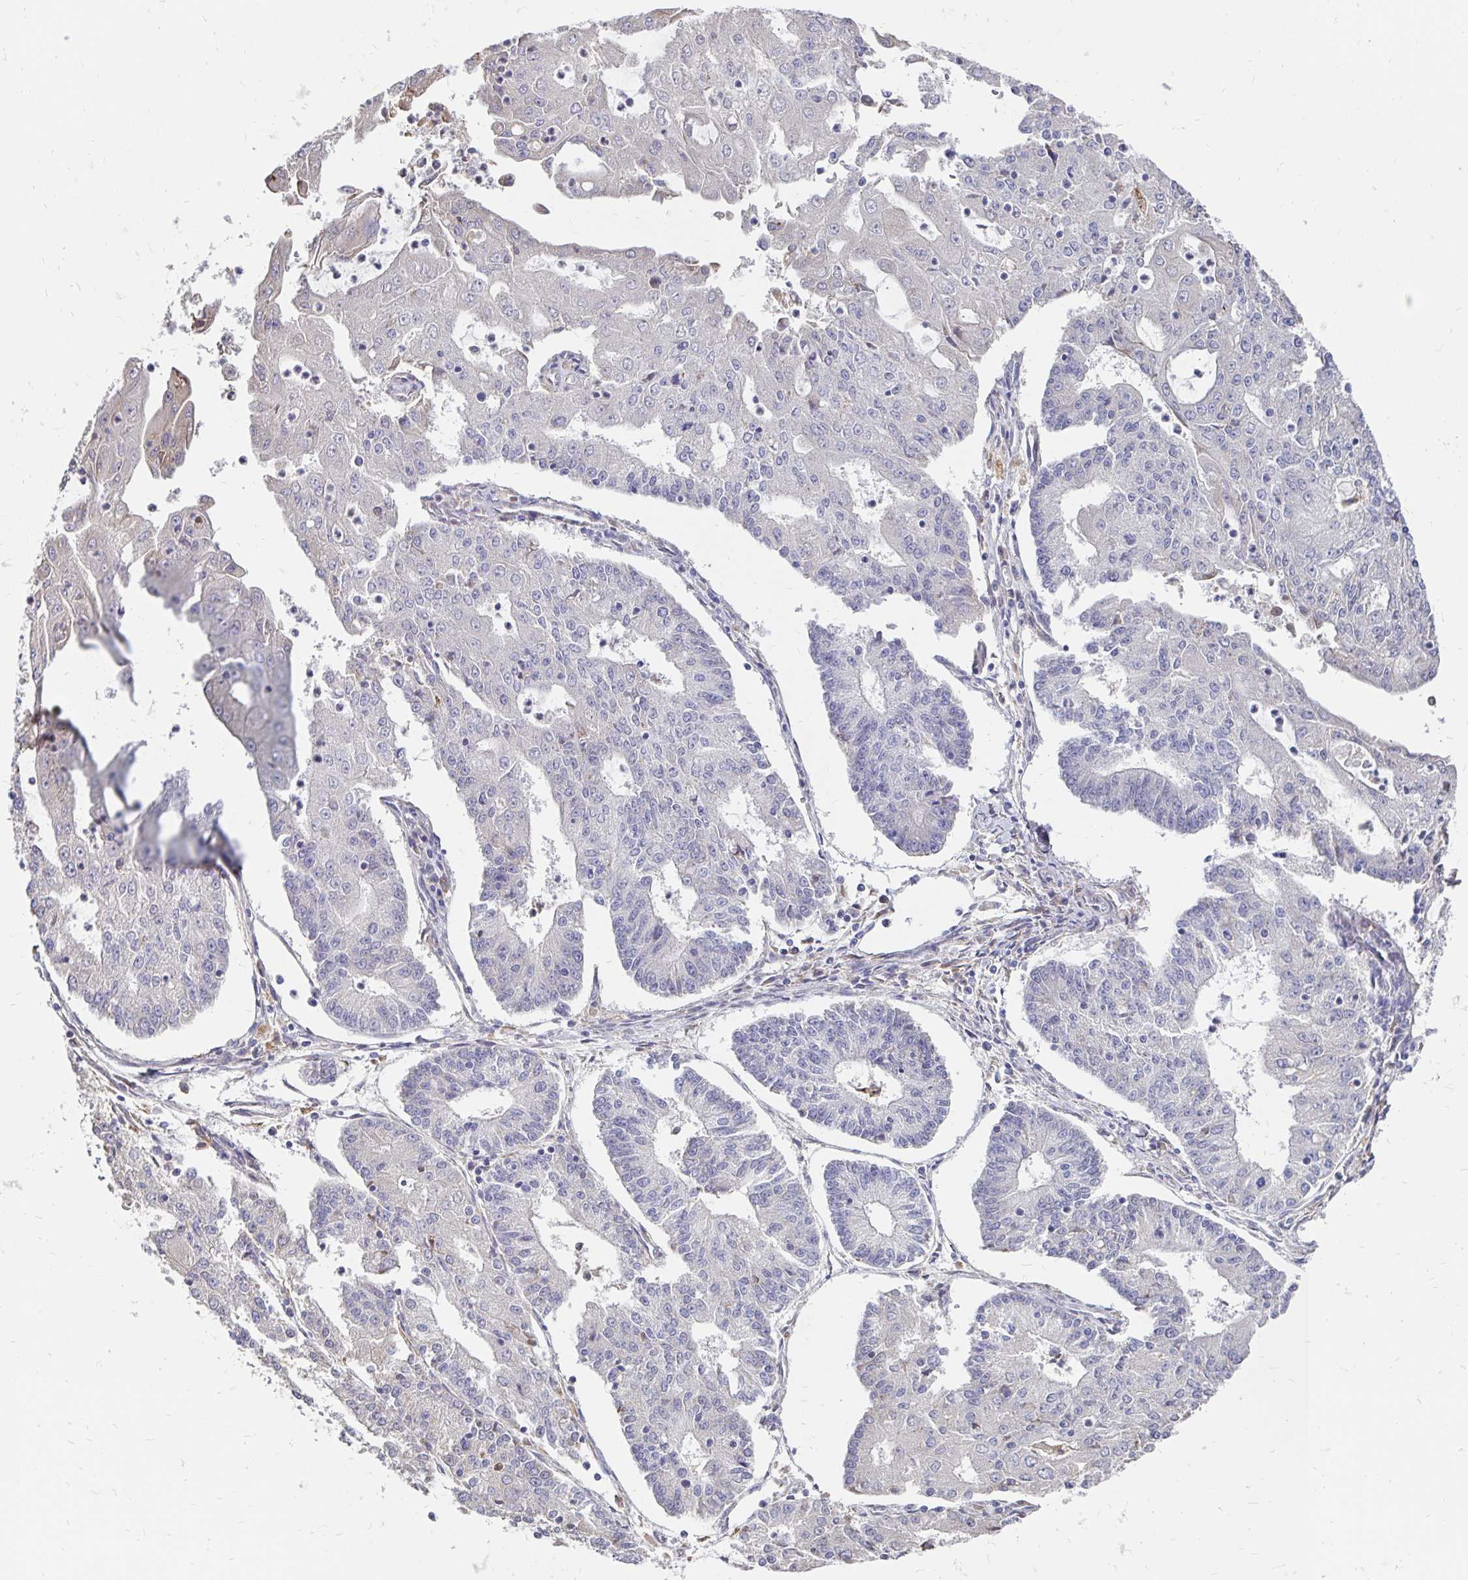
{"staining": {"intensity": "negative", "quantity": "none", "location": "none"}, "tissue": "endometrial cancer", "cell_type": "Tumor cells", "image_type": "cancer", "snomed": [{"axis": "morphology", "description": "Adenocarcinoma, NOS"}, {"axis": "topography", "description": "Endometrium"}], "caption": "Immunohistochemical staining of endometrial adenocarcinoma reveals no significant staining in tumor cells.", "gene": "CDKL1", "patient": {"sex": "female", "age": 56}}